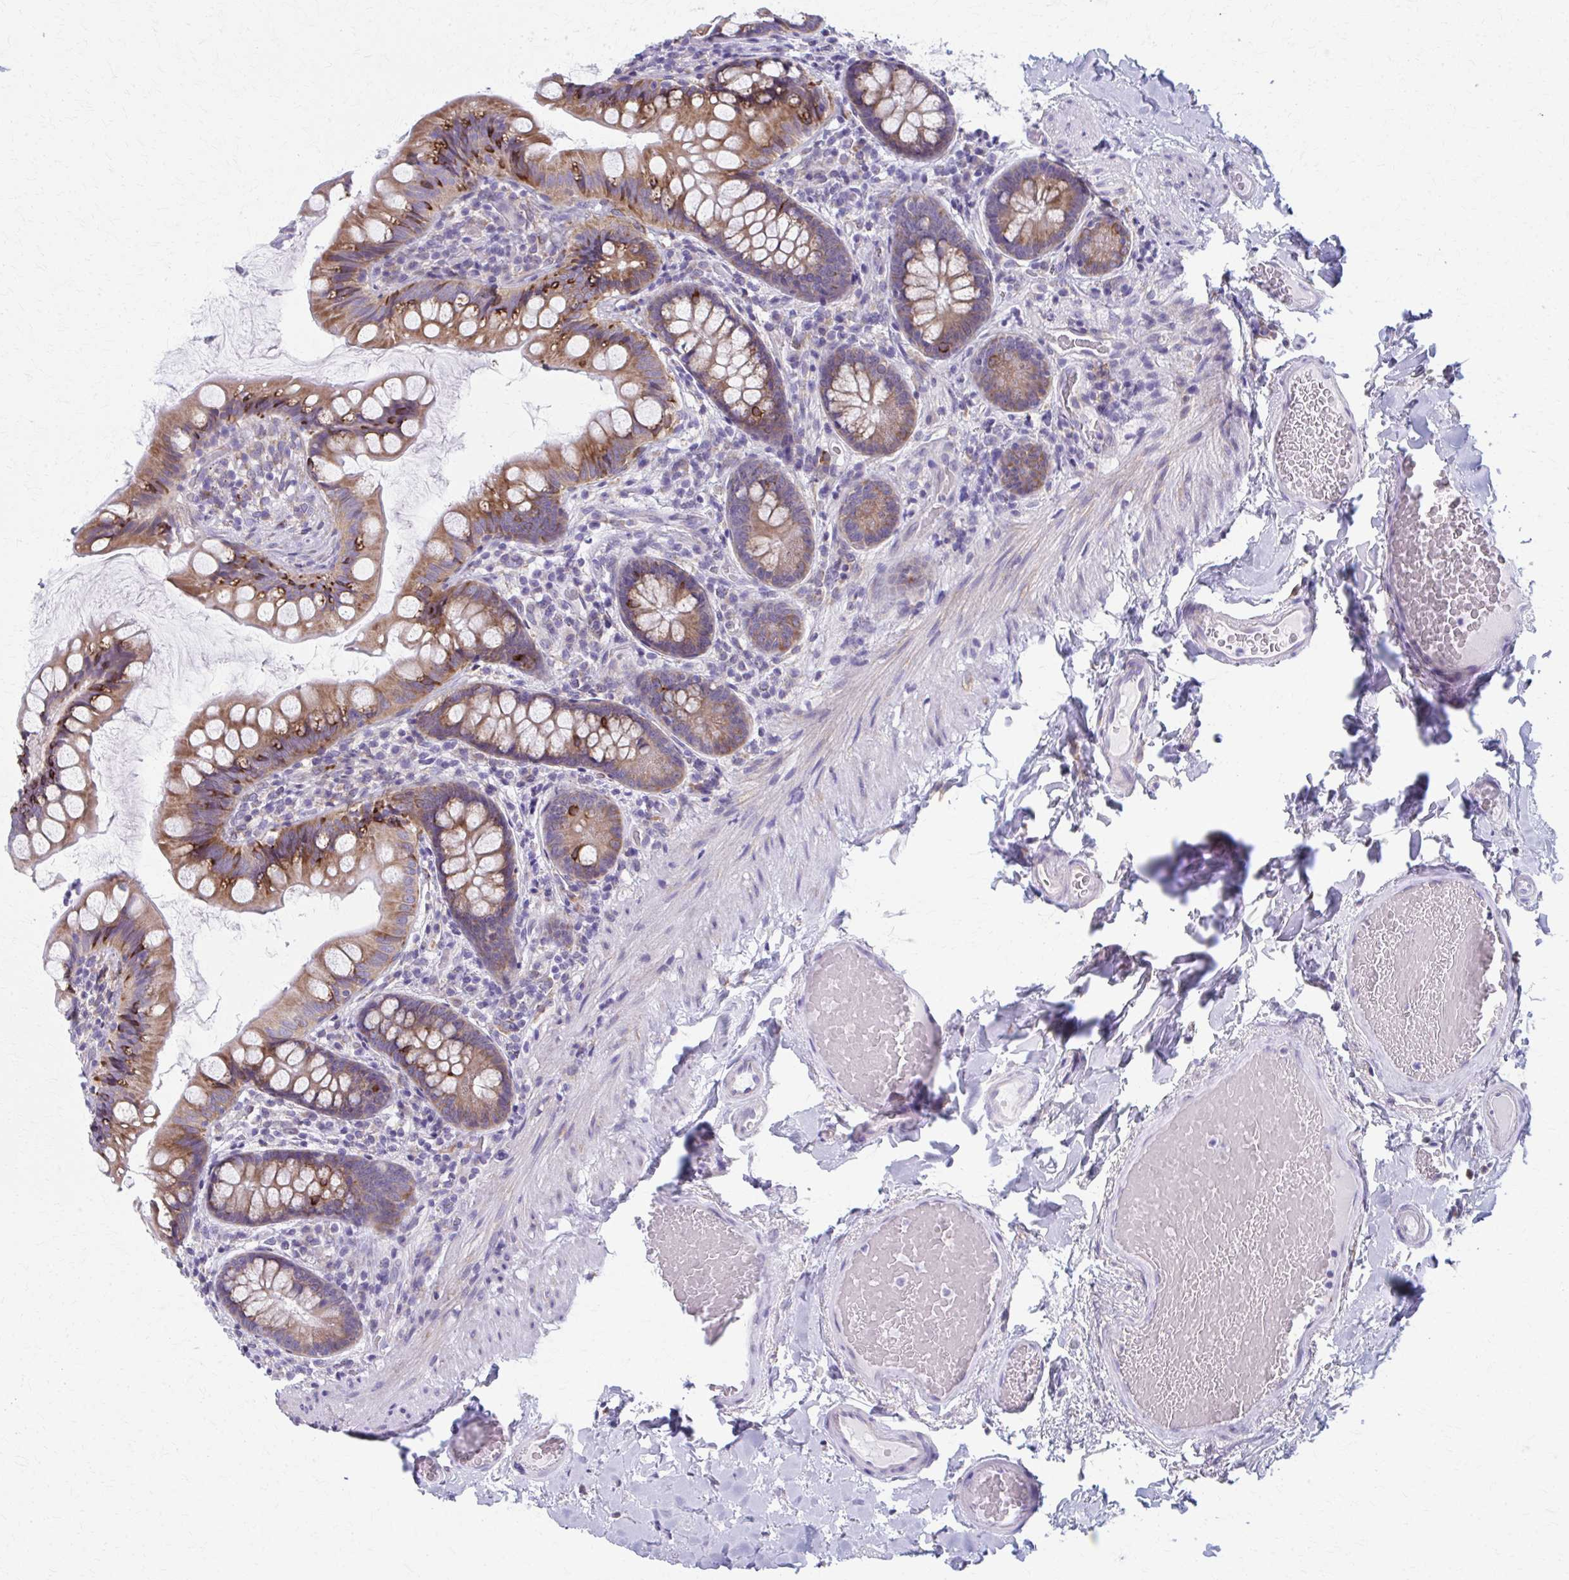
{"staining": {"intensity": "strong", "quantity": ">75%", "location": "cytoplasmic/membranous"}, "tissue": "small intestine", "cell_type": "Glandular cells", "image_type": "normal", "snomed": [{"axis": "morphology", "description": "Normal tissue, NOS"}, {"axis": "topography", "description": "Small intestine"}], "caption": "Brown immunohistochemical staining in unremarkable human small intestine demonstrates strong cytoplasmic/membranous staining in approximately >75% of glandular cells.", "gene": "SPATS2L", "patient": {"sex": "male", "age": 70}}